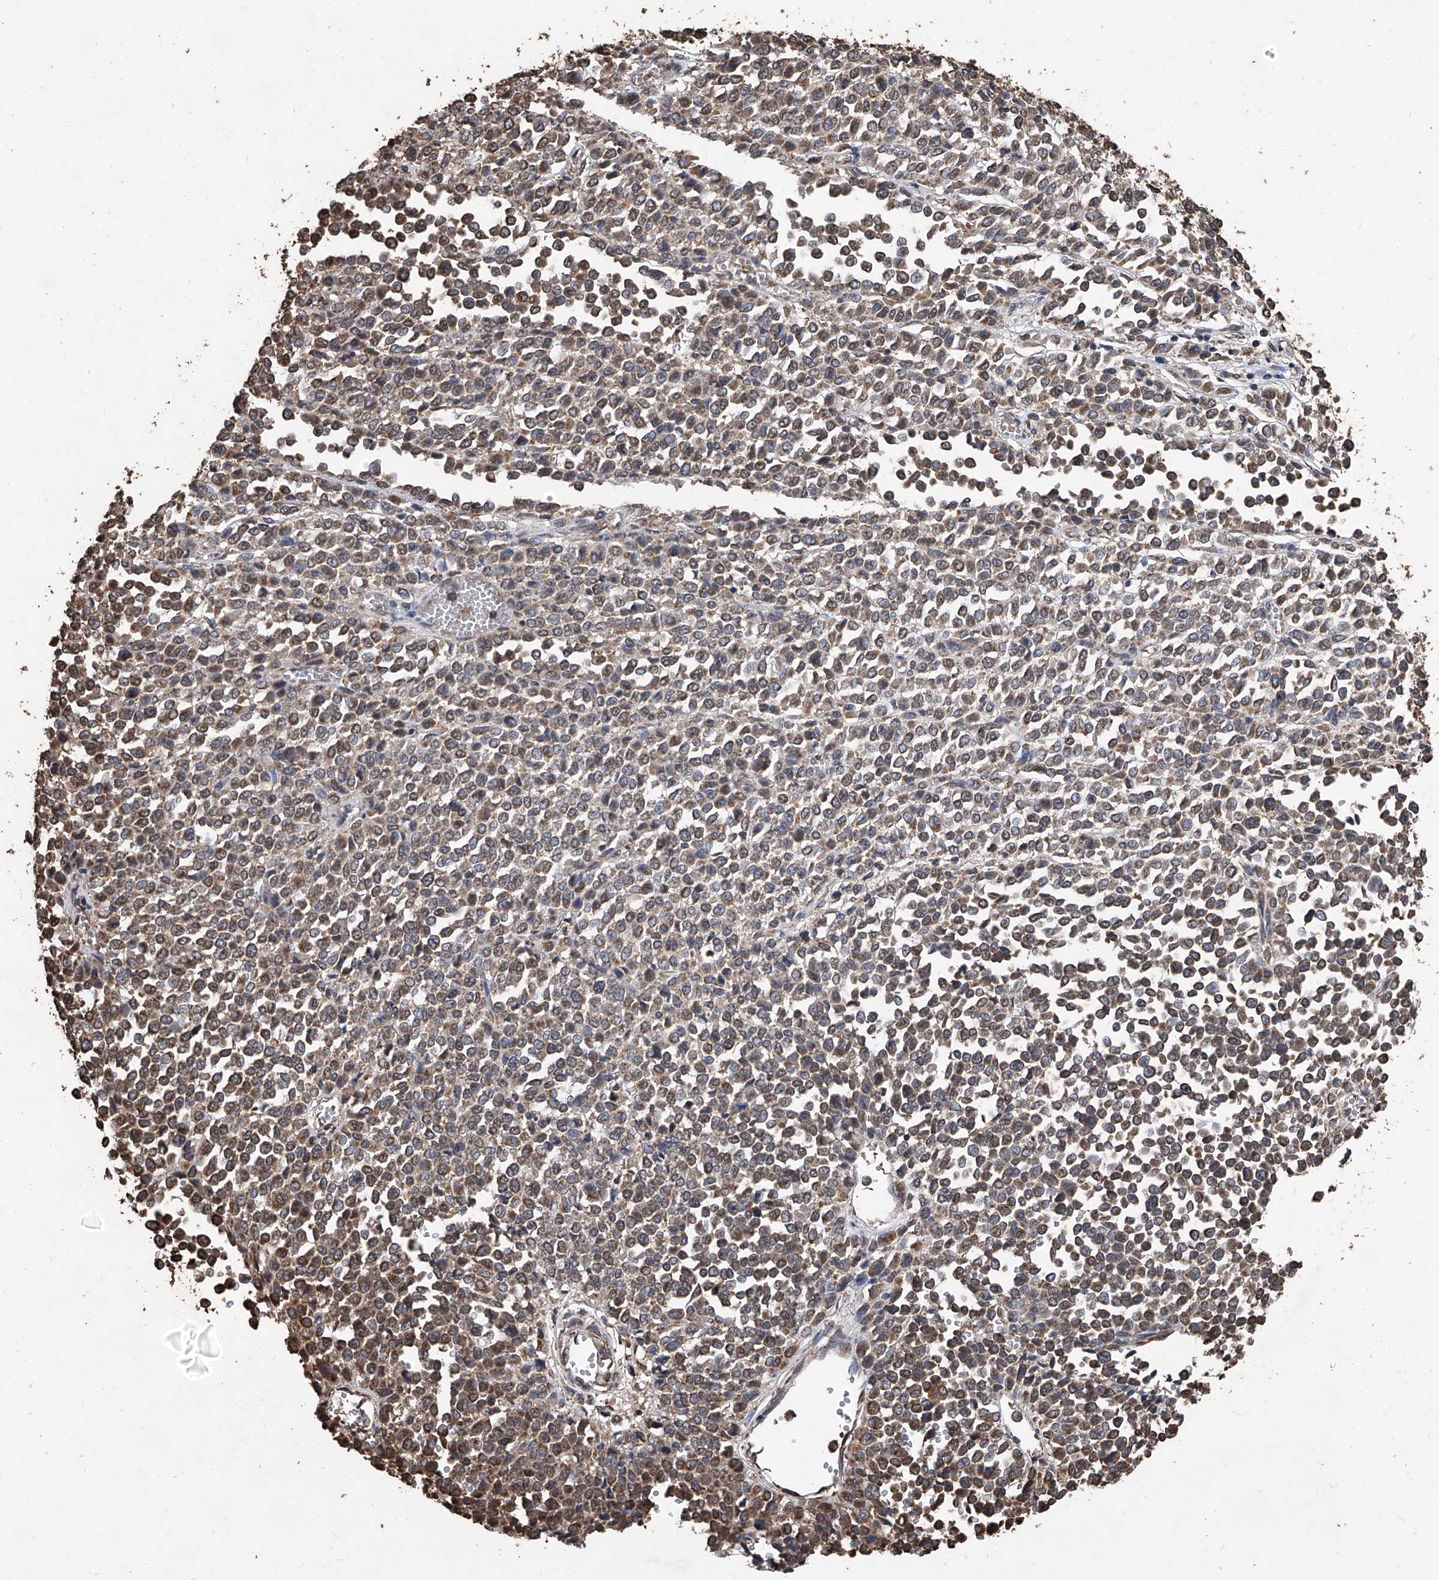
{"staining": {"intensity": "moderate", "quantity": ">75%", "location": "cytoplasmic/membranous"}, "tissue": "melanoma", "cell_type": "Tumor cells", "image_type": "cancer", "snomed": [{"axis": "morphology", "description": "Malignant melanoma, Metastatic site"}, {"axis": "topography", "description": "Pancreas"}], "caption": "About >75% of tumor cells in melanoma demonstrate moderate cytoplasmic/membranous protein positivity as visualized by brown immunohistochemical staining.", "gene": "STARD7", "patient": {"sex": "female", "age": 30}}